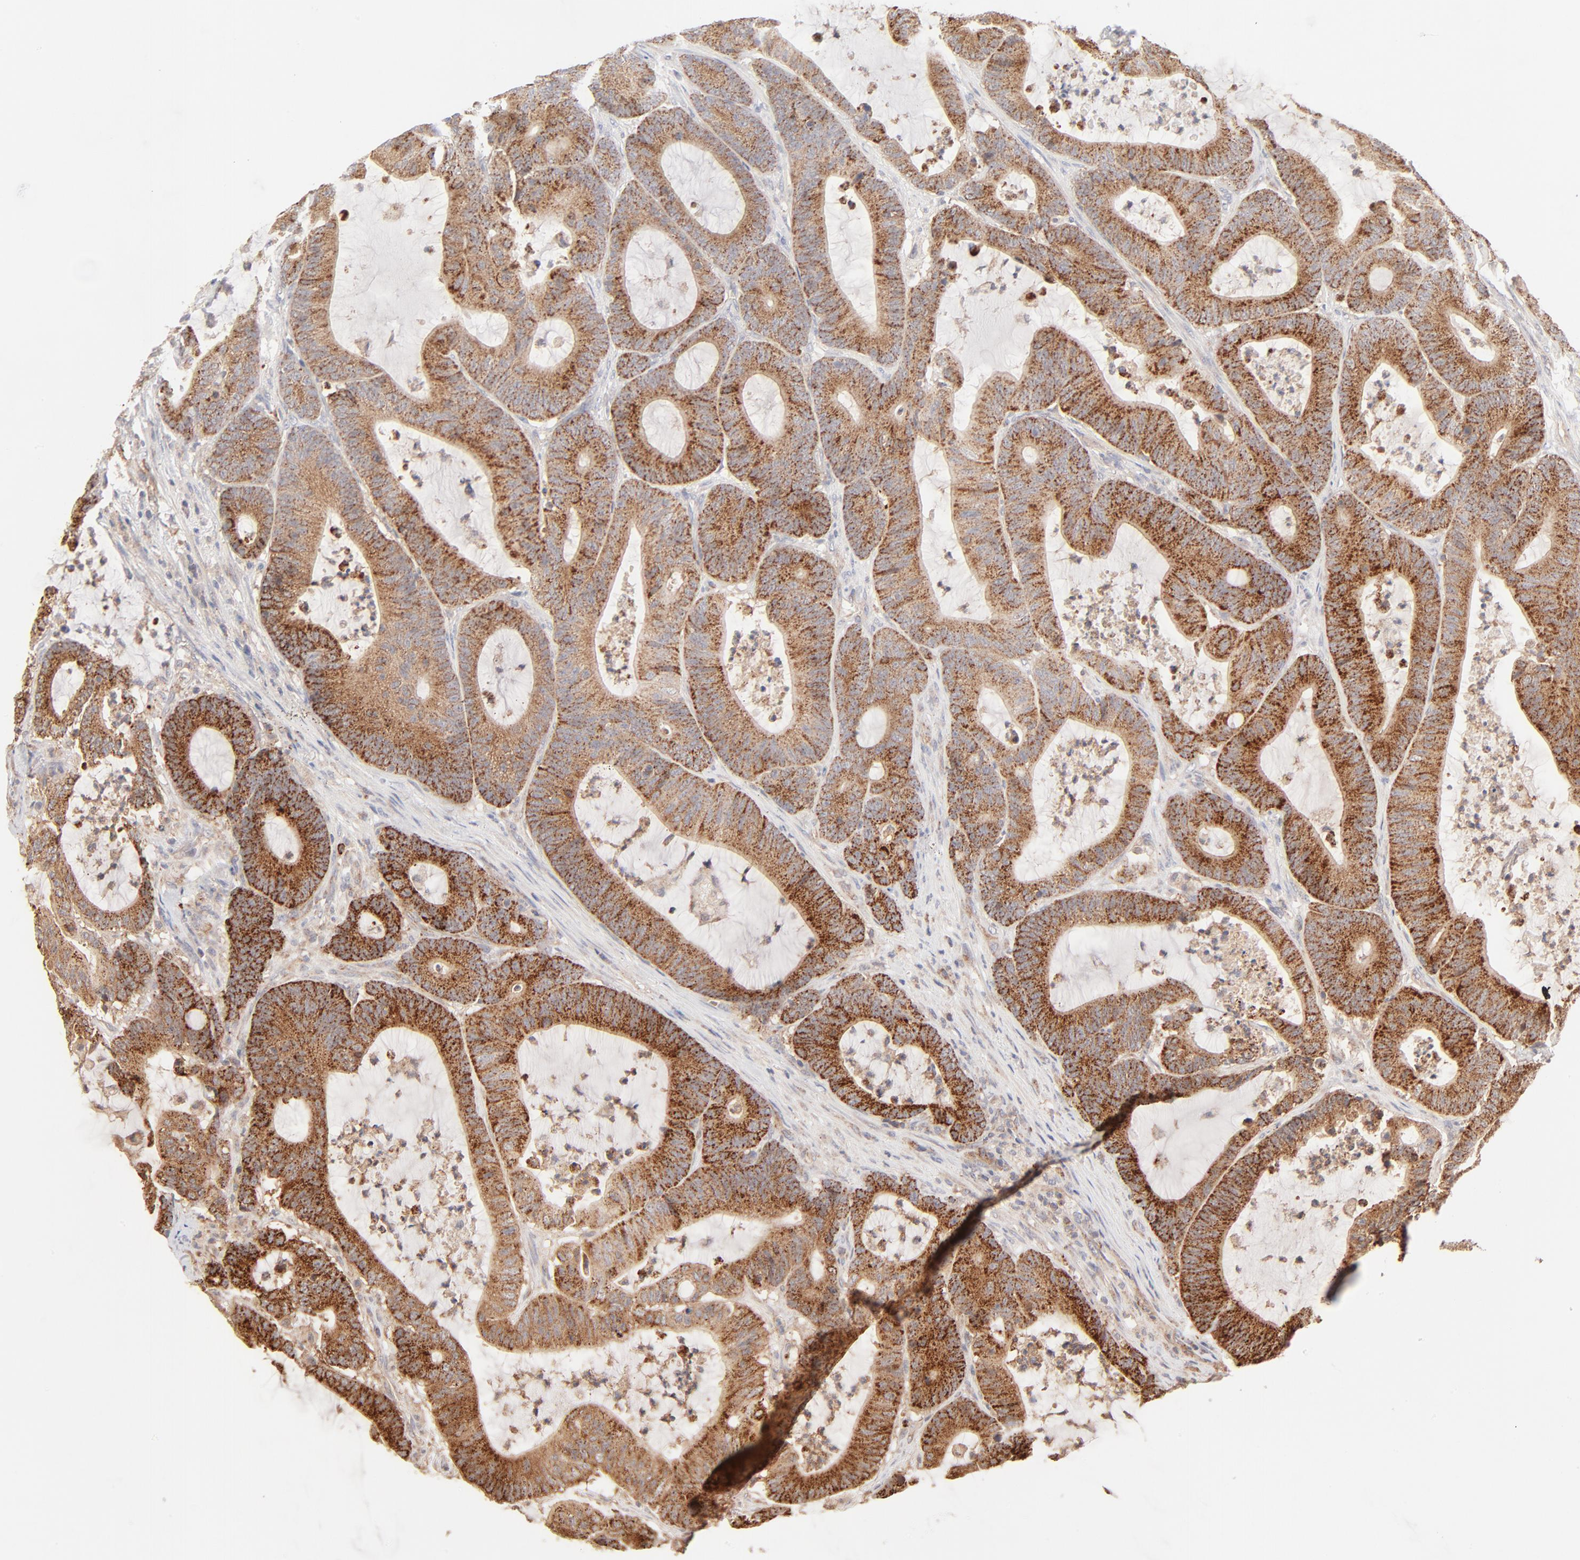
{"staining": {"intensity": "moderate", "quantity": ">75%", "location": "cytoplasmic/membranous"}, "tissue": "colorectal cancer", "cell_type": "Tumor cells", "image_type": "cancer", "snomed": [{"axis": "morphology", "description": "Adenocarcinoma, NOS"}, {"axis": "topography", "description": "Colon"}], "caption": "Colorectal adenocarcinoma tissue demonstrates moderate cytoplasmic/membranous staining in approximately >75% of tumor cells, visualized by immunohistochemistry.", "gene": "CSPG4", "patient": {"sex": "female", "age": 84}}